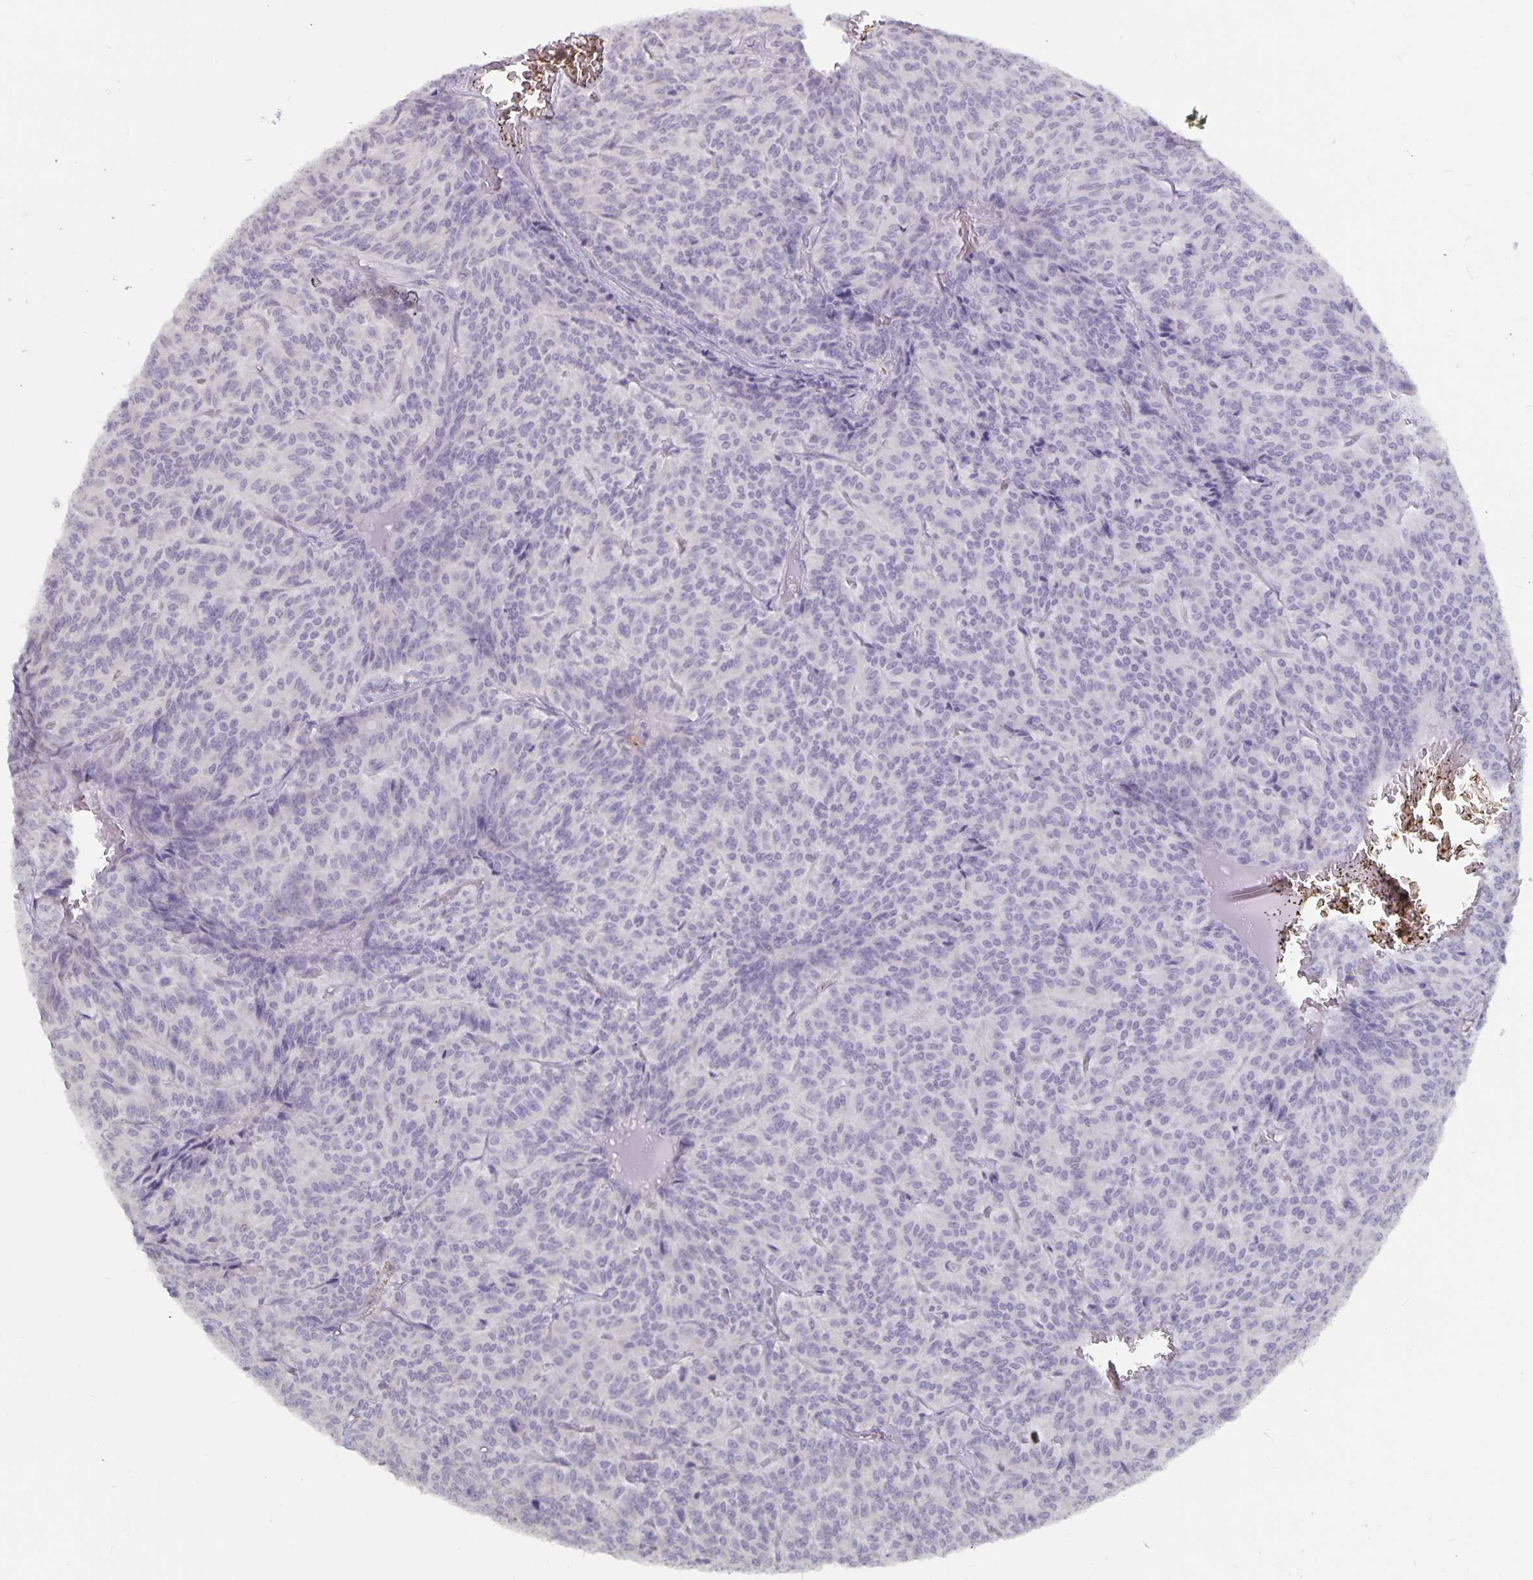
{"staining": {"intensity": "negative", "quantity": "none", "location": "none"}, "tissue": "carcinoid", "cell_type": "Tumor cells", "image_type": "cancer", "snomed": [{"axis": "morphology", "description": "Carcinoid, malignant, NOS"}, {"axis": "topography", "description": "Lung"}], "caption": "Image shows no protein staining in tumor cells of carcinoid tissue. Brightfield microscopy of immunohistochemistry (IHC) stained with DAB (brown) and hematoxylin (blue), captured at high magnification.", "gene": "PLCB3", "patient": {"sex": "male", "age": 70}}